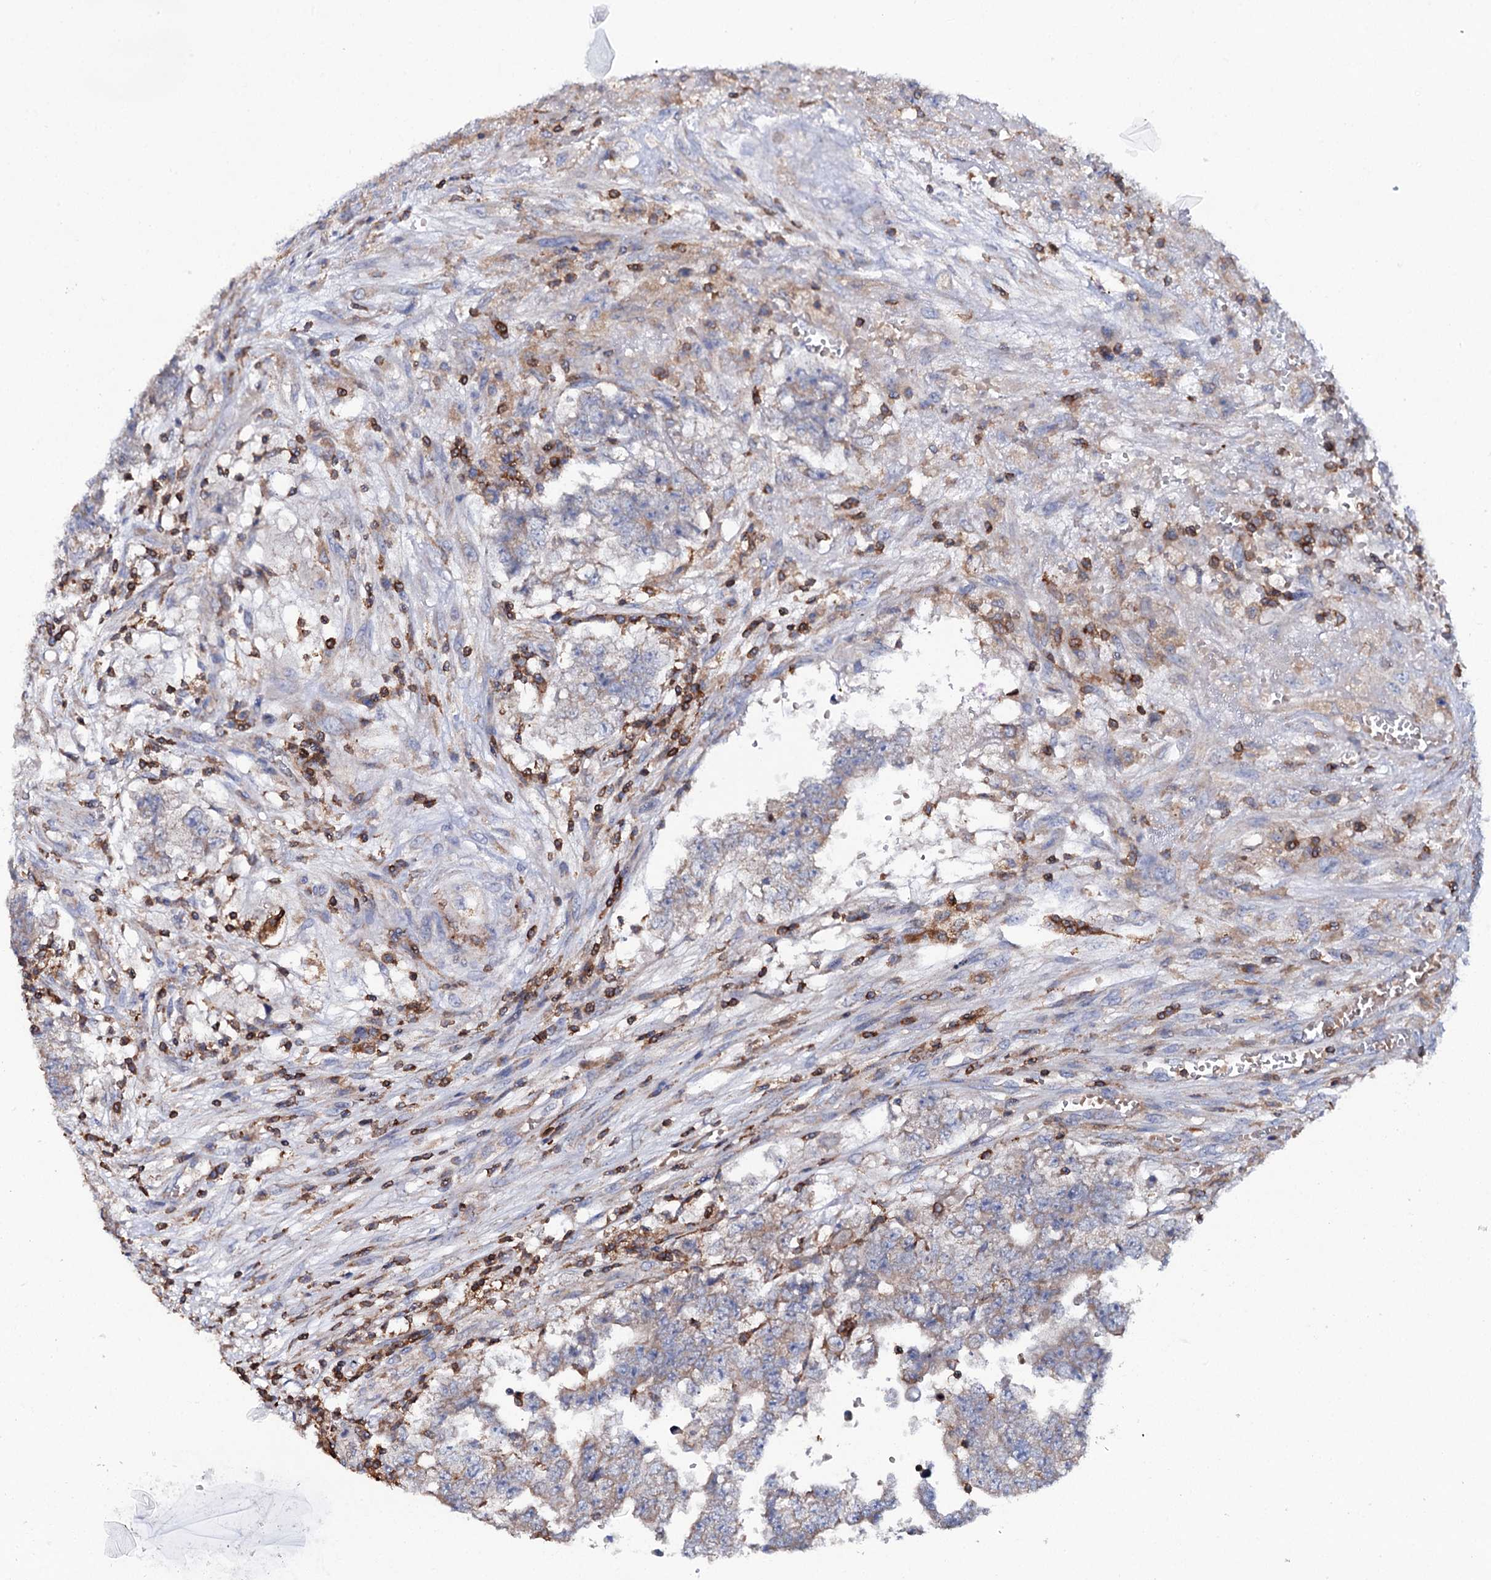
{"staining": {"intensity": "weak", "quantity": "<25%", "location": "cytoplasmic/membranous"}, "tissue": "testis cancer", "cell_type": "Tumor cells", "image_type": "cancer", "snomed": [{"axis": "morphology", "description": "Carcinoma, Embryonal, NOS"}, {"axis": "topography", "description": "Testis"}], "caption": "An image of human testis cancer (embryonal carcinoma) is negative for staining in tumor cells.", "gene": "UBASH3B", "patient": {"sex": "male", "age": 25}}